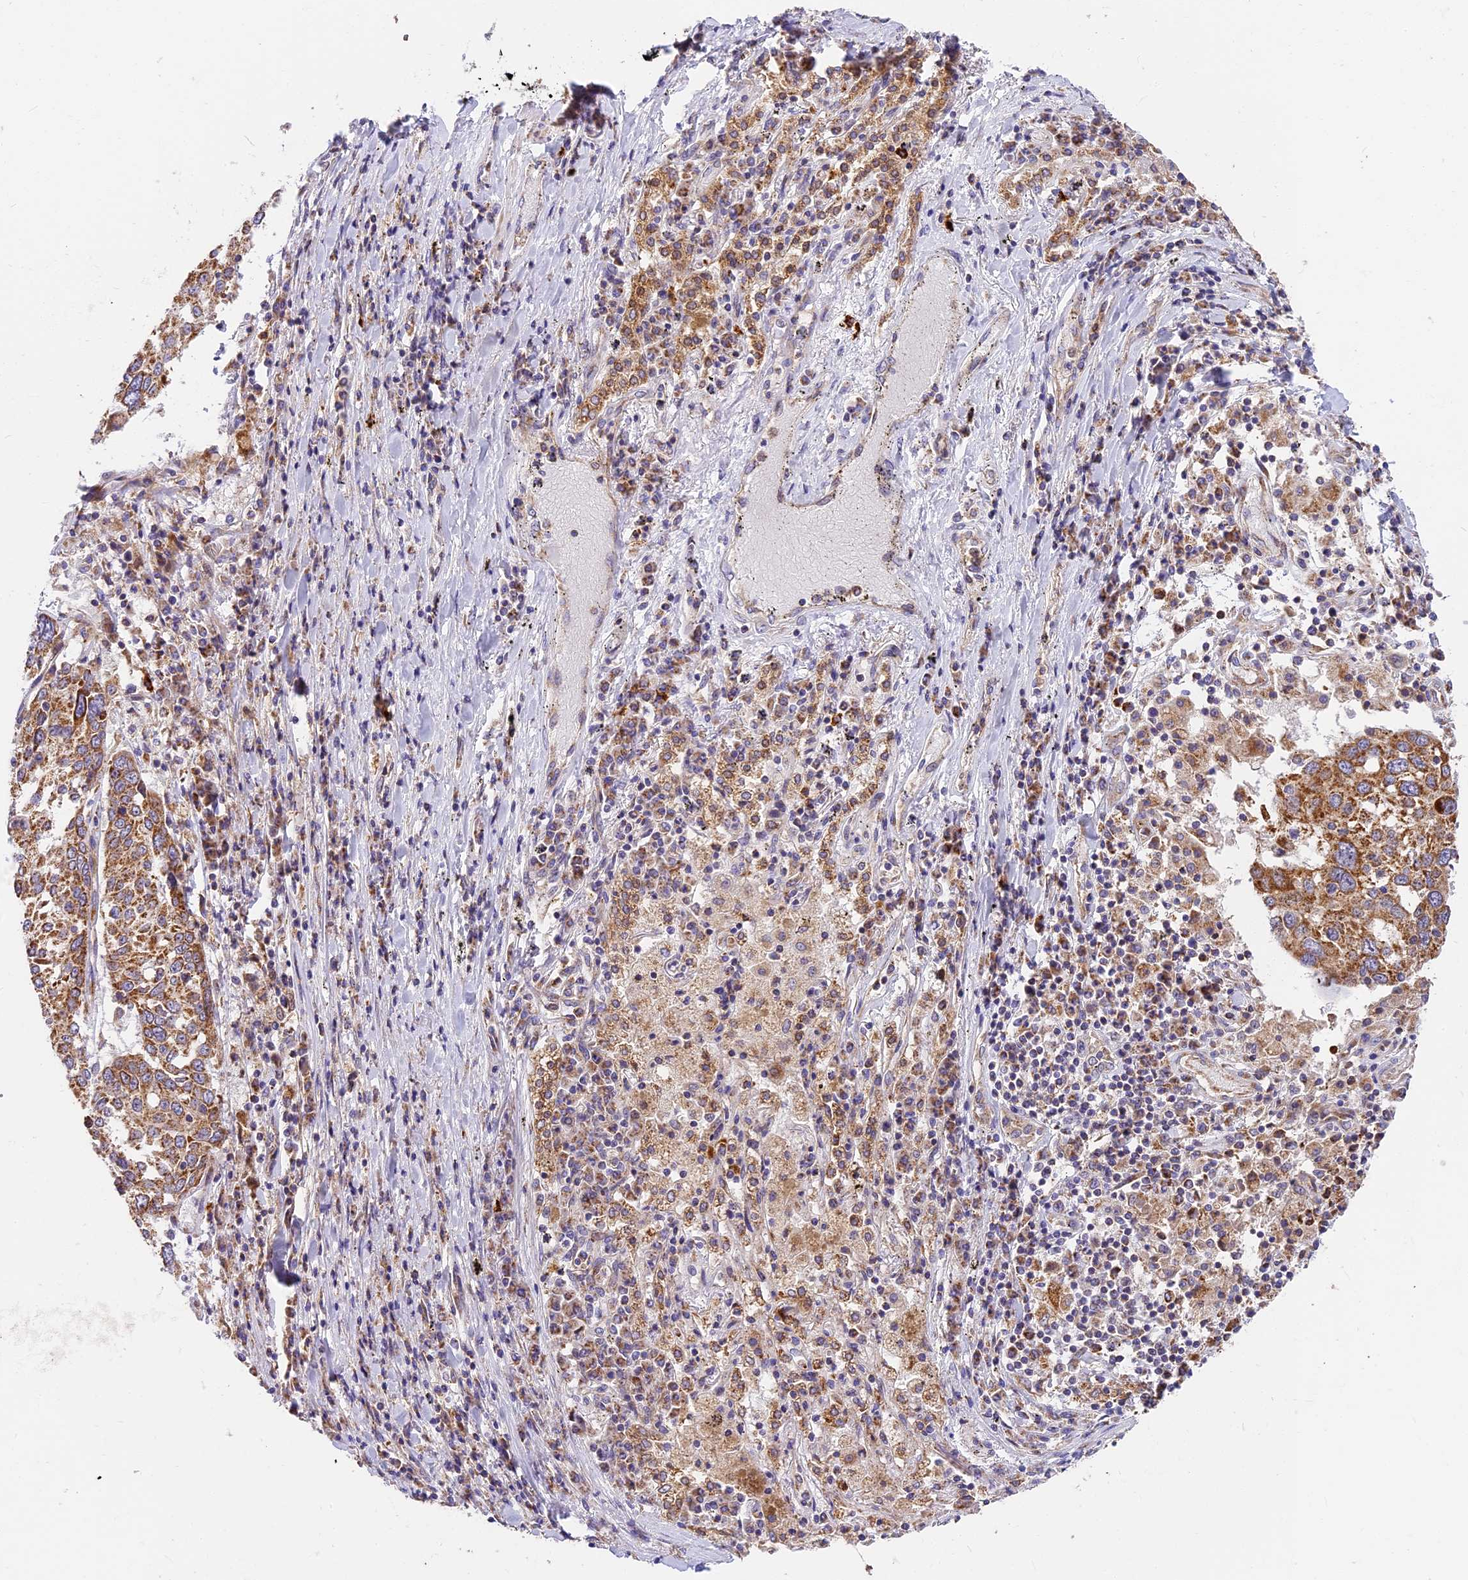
{"staining": {"intensity": "moderate", "quantity": ">75%", "location": "cytoplasmic/membranous"}, "tissue": "lung cancer", "cell_type": "Tumor cells", "image_type": "cancer", "snomed": [{"axis": "morphology", "description": "Squamous cell carcinoma, NOS"}, {"axis": "topography", "description": "Lung"}], "caption": "Lung cancer stained for a protein (brown) shows moderate cytoplasmic/membranous positive expression in approximately >75% of tumor cells.", "gene": "MRAS", "patient": {"sex": "male", "age": 65}}